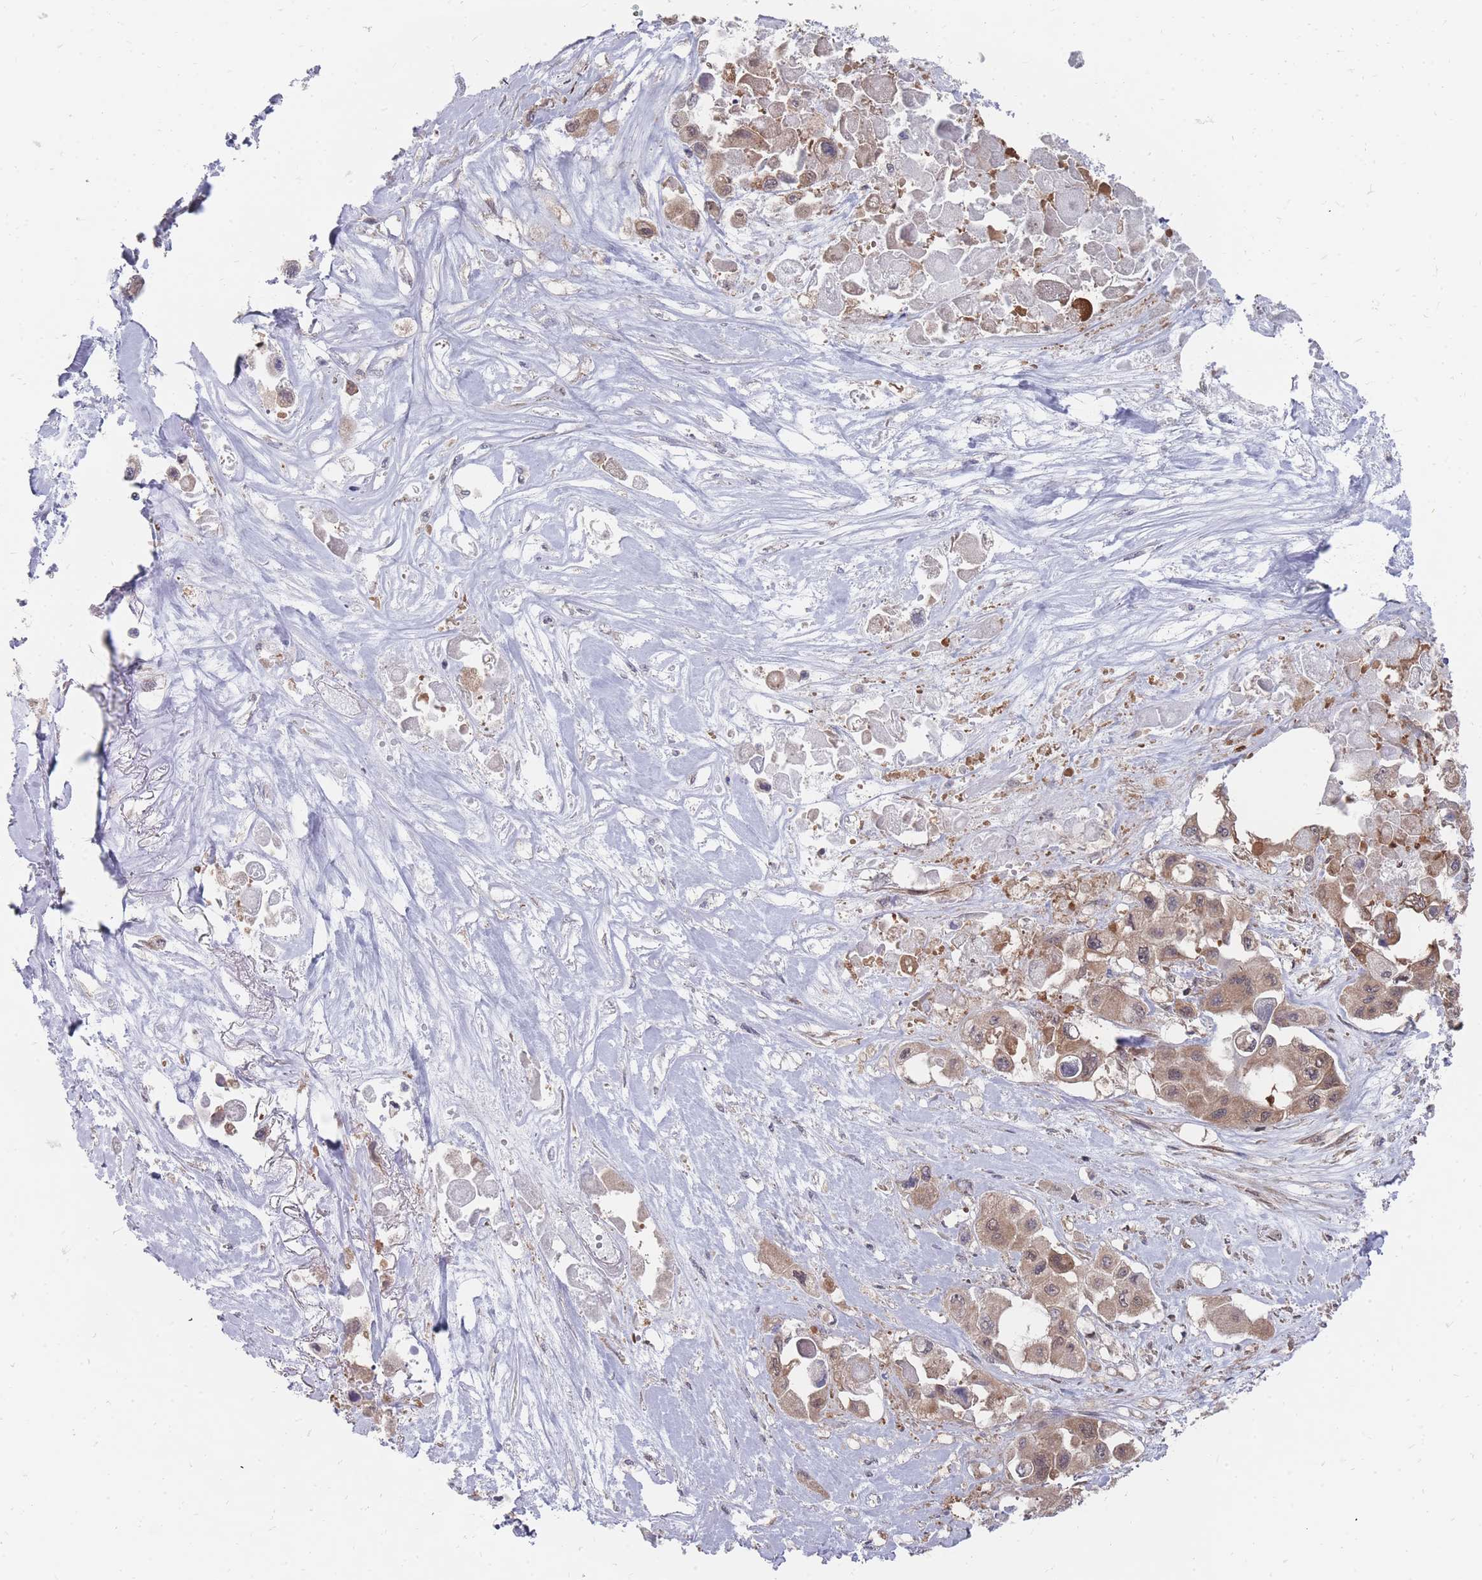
{"staining": {"intensity": "moderate", "quantity": "25%-75%", "location": "cytoplasmic/membranous,nuclear"}, "tissue": "pancreatic cancer", "cell_type": "Tumor cells", "image_type": "cancer", "snomed": [{"axis": "morphology", "description": "Adenocarcinoma, NOS"}, {"axis": "topography", "description": "Pancreas"}], "caption": "This histopathology image displays immunohistochemistry (IHC) staining of human adenocarcinoma (pancreatic), with medium moderate cytoplasmic/membranous and nuclear positivity in about 25%-75% of tumor cells.", "gene": "NKD1", "patient": {"sex": "male", "age": 92}}